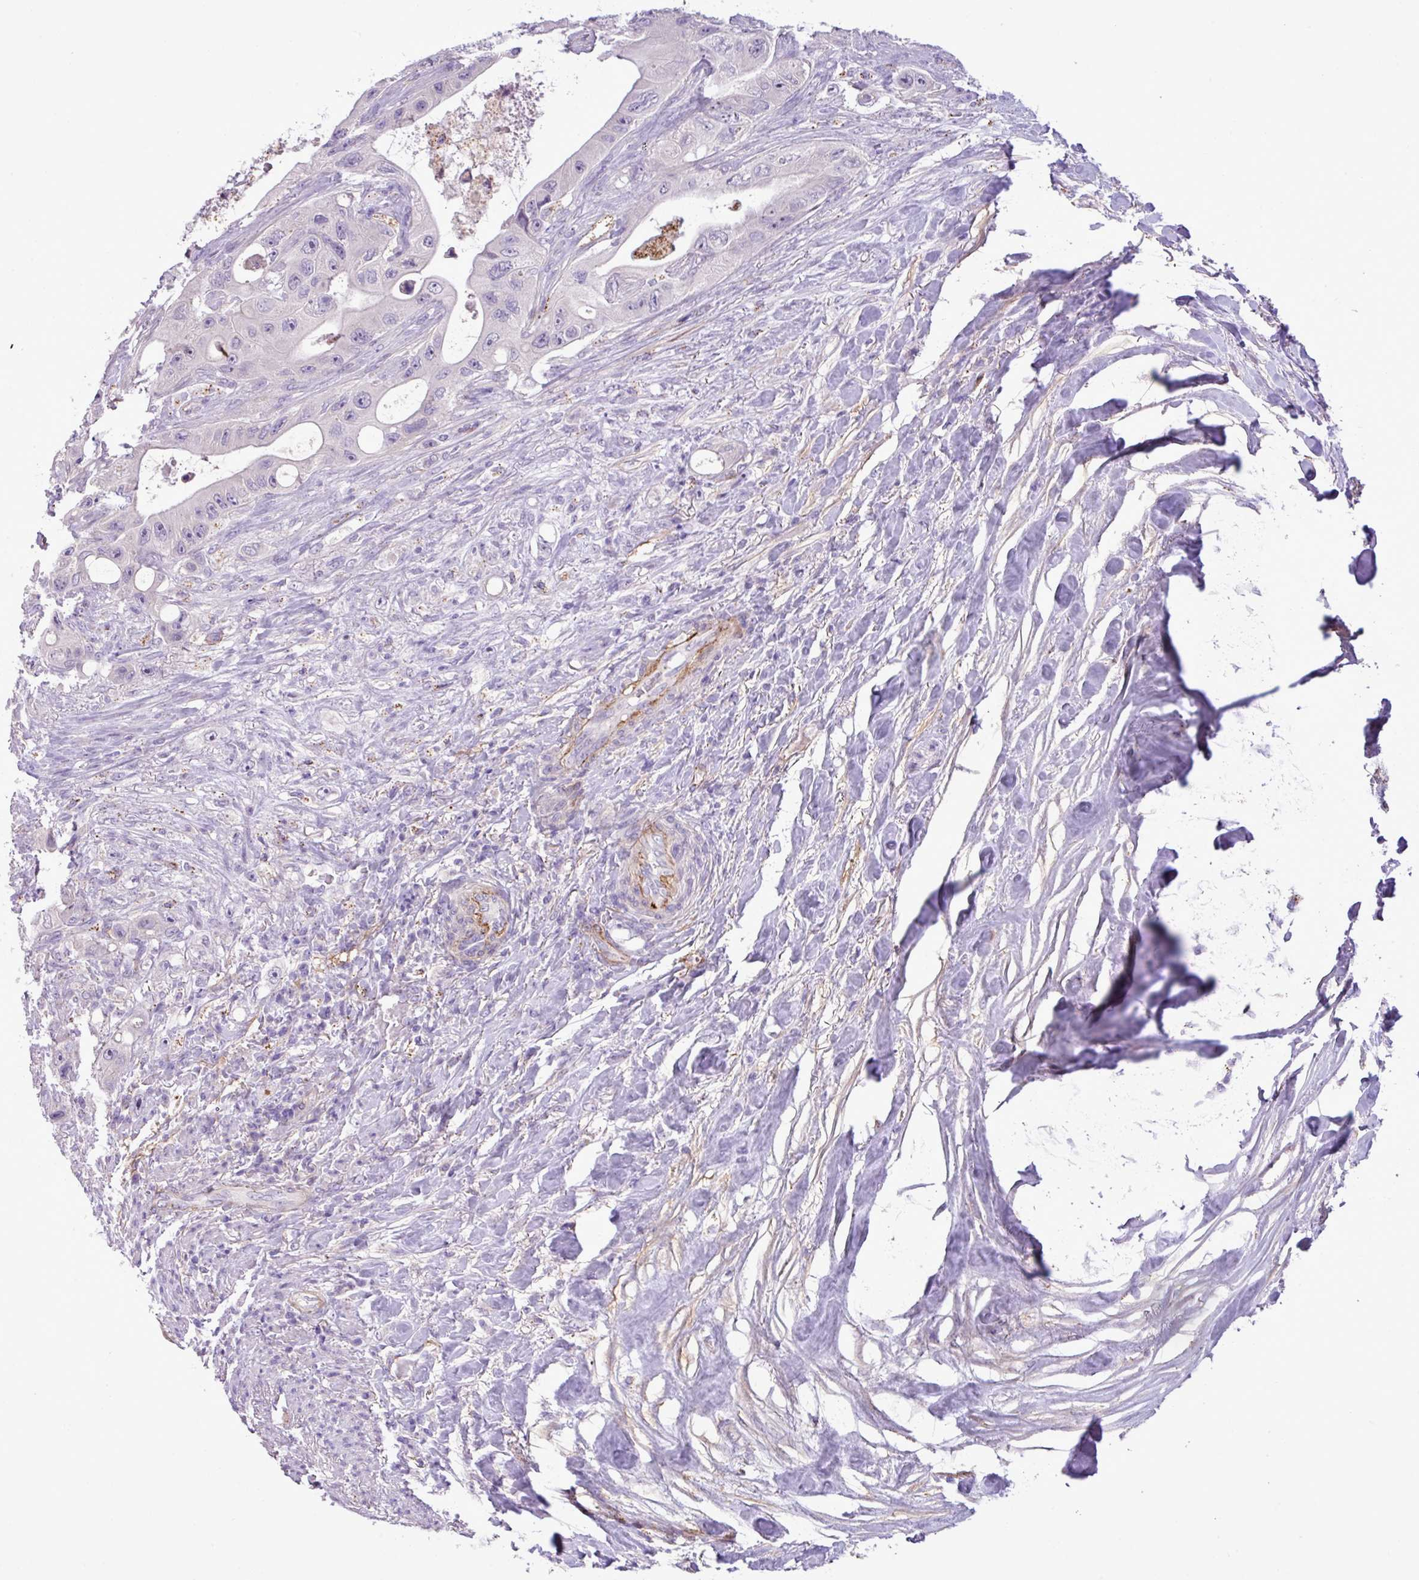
{"staining": {"intensity": "negative", "quantity": "none", "location": "none"}, "tissue": "colorectal cancer", "cell_type": "Tumor cells", "image_type": "cancer", "snomed": [{"axis": "morphology", "description": "Adenocarcinoma, NOS"}, {"axis": "topography", "description": "Colon"}], "caption": "Adenocarcinoma (colorectal) was stained to show a protein in brown. There is no significant expression in tumor cells. (DAB immunohistochemistry (IHC) visualized using brightfield microscopy, high magnification).", "gene": "CD248", "patient": {"sex": "female", "age": 46}}